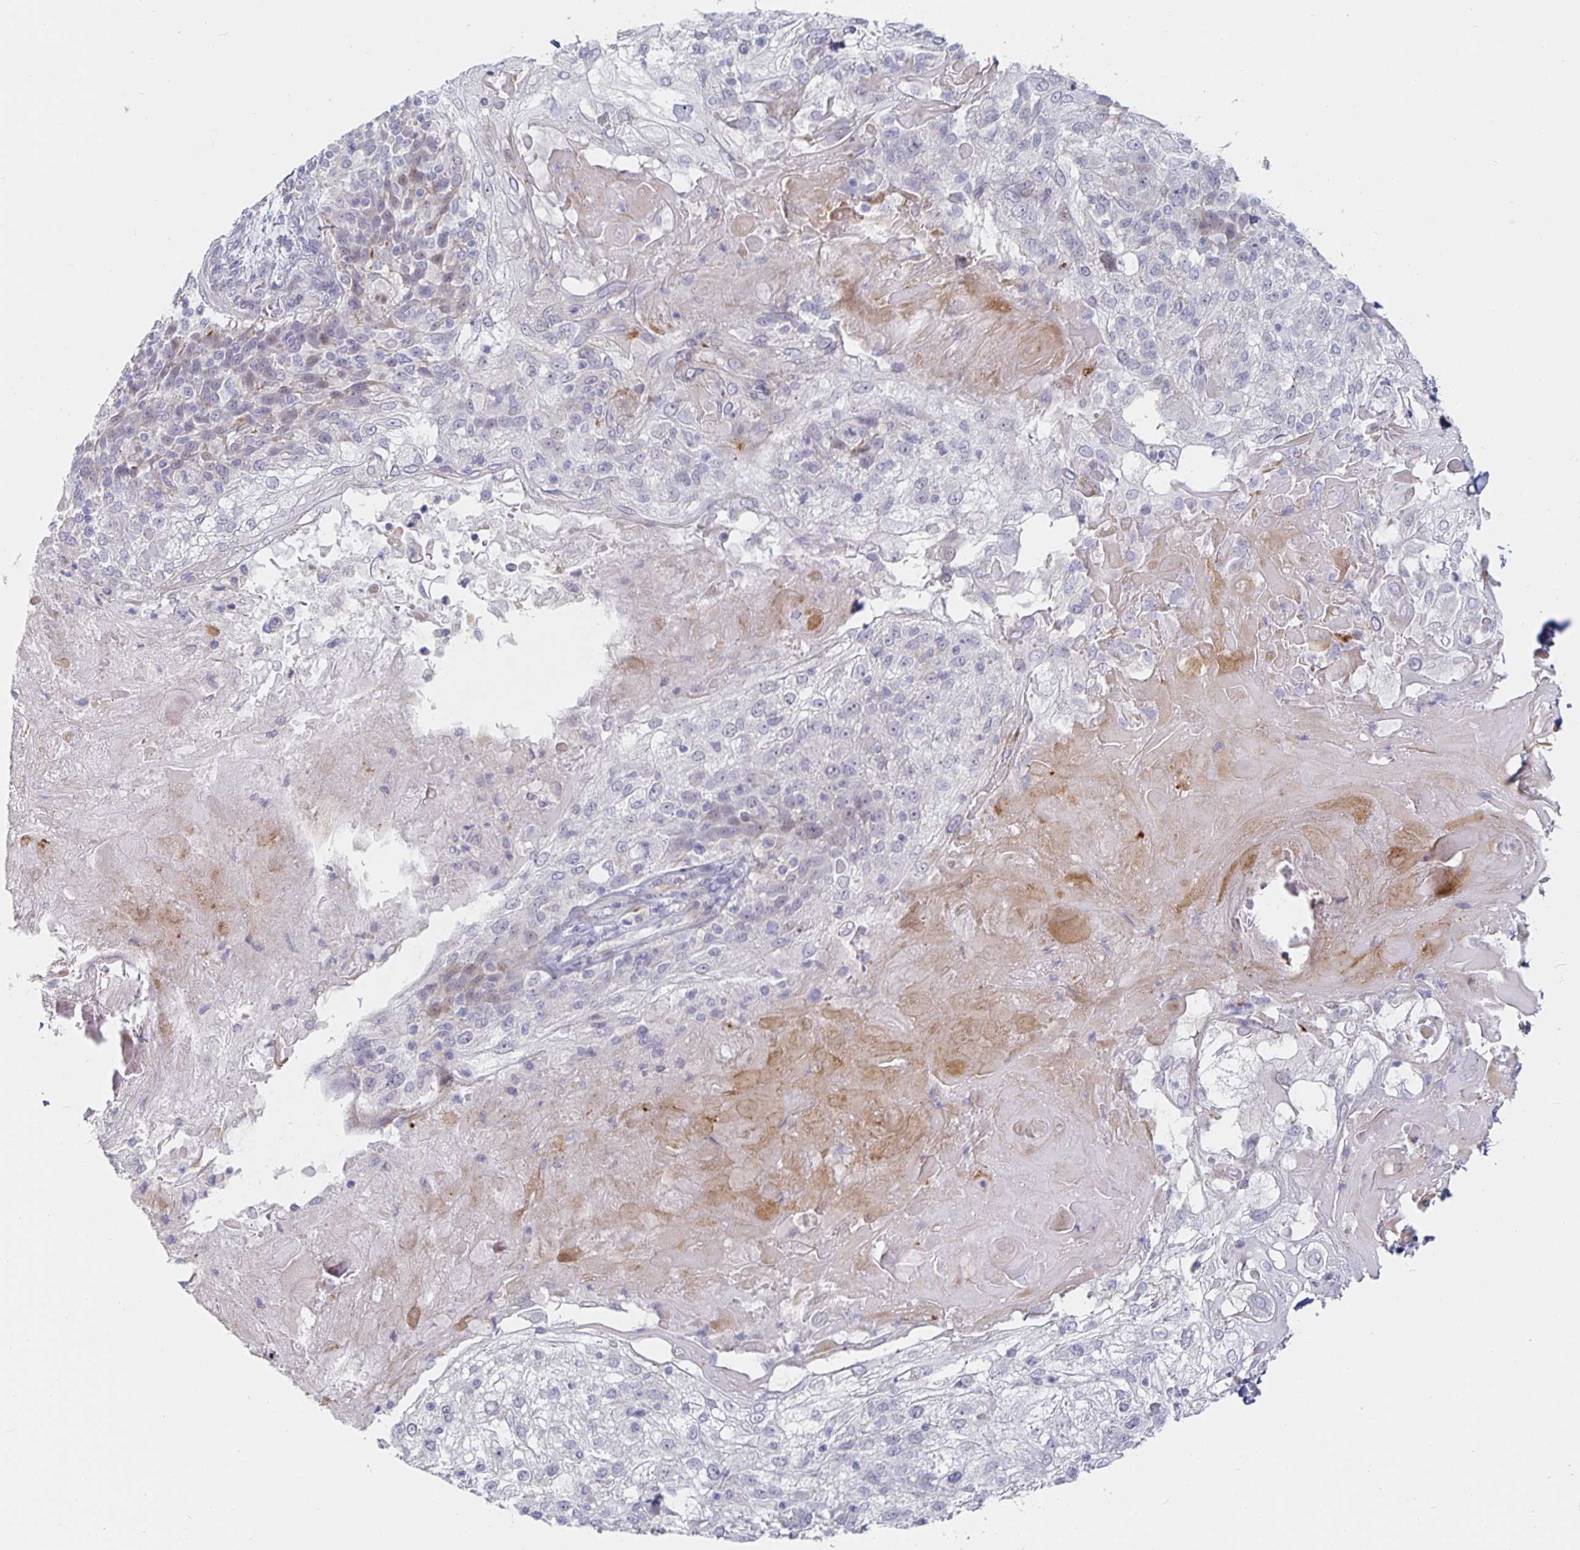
{"staining": {"intensity": "negative", "quantity": "none", "location": "none"}, "tissue": "skin cancer", "cell_type": "Tumor cells", "image_type": "cancer", "snomed": [{"axis": "morphology", "description": "Normal tissue, NOS"}, {"axis": "morphology", "description": "Squamous cell carcinoma, NOS"}, {"axis": "topography", "description": "Skin"}], "caption": "This is an IHC histopathology image of skin cancer (squamous cell carcinoma). There is no expression in tumor cells.", "gene": "S100G", "patient": {"sex": "female", "age": 83}}